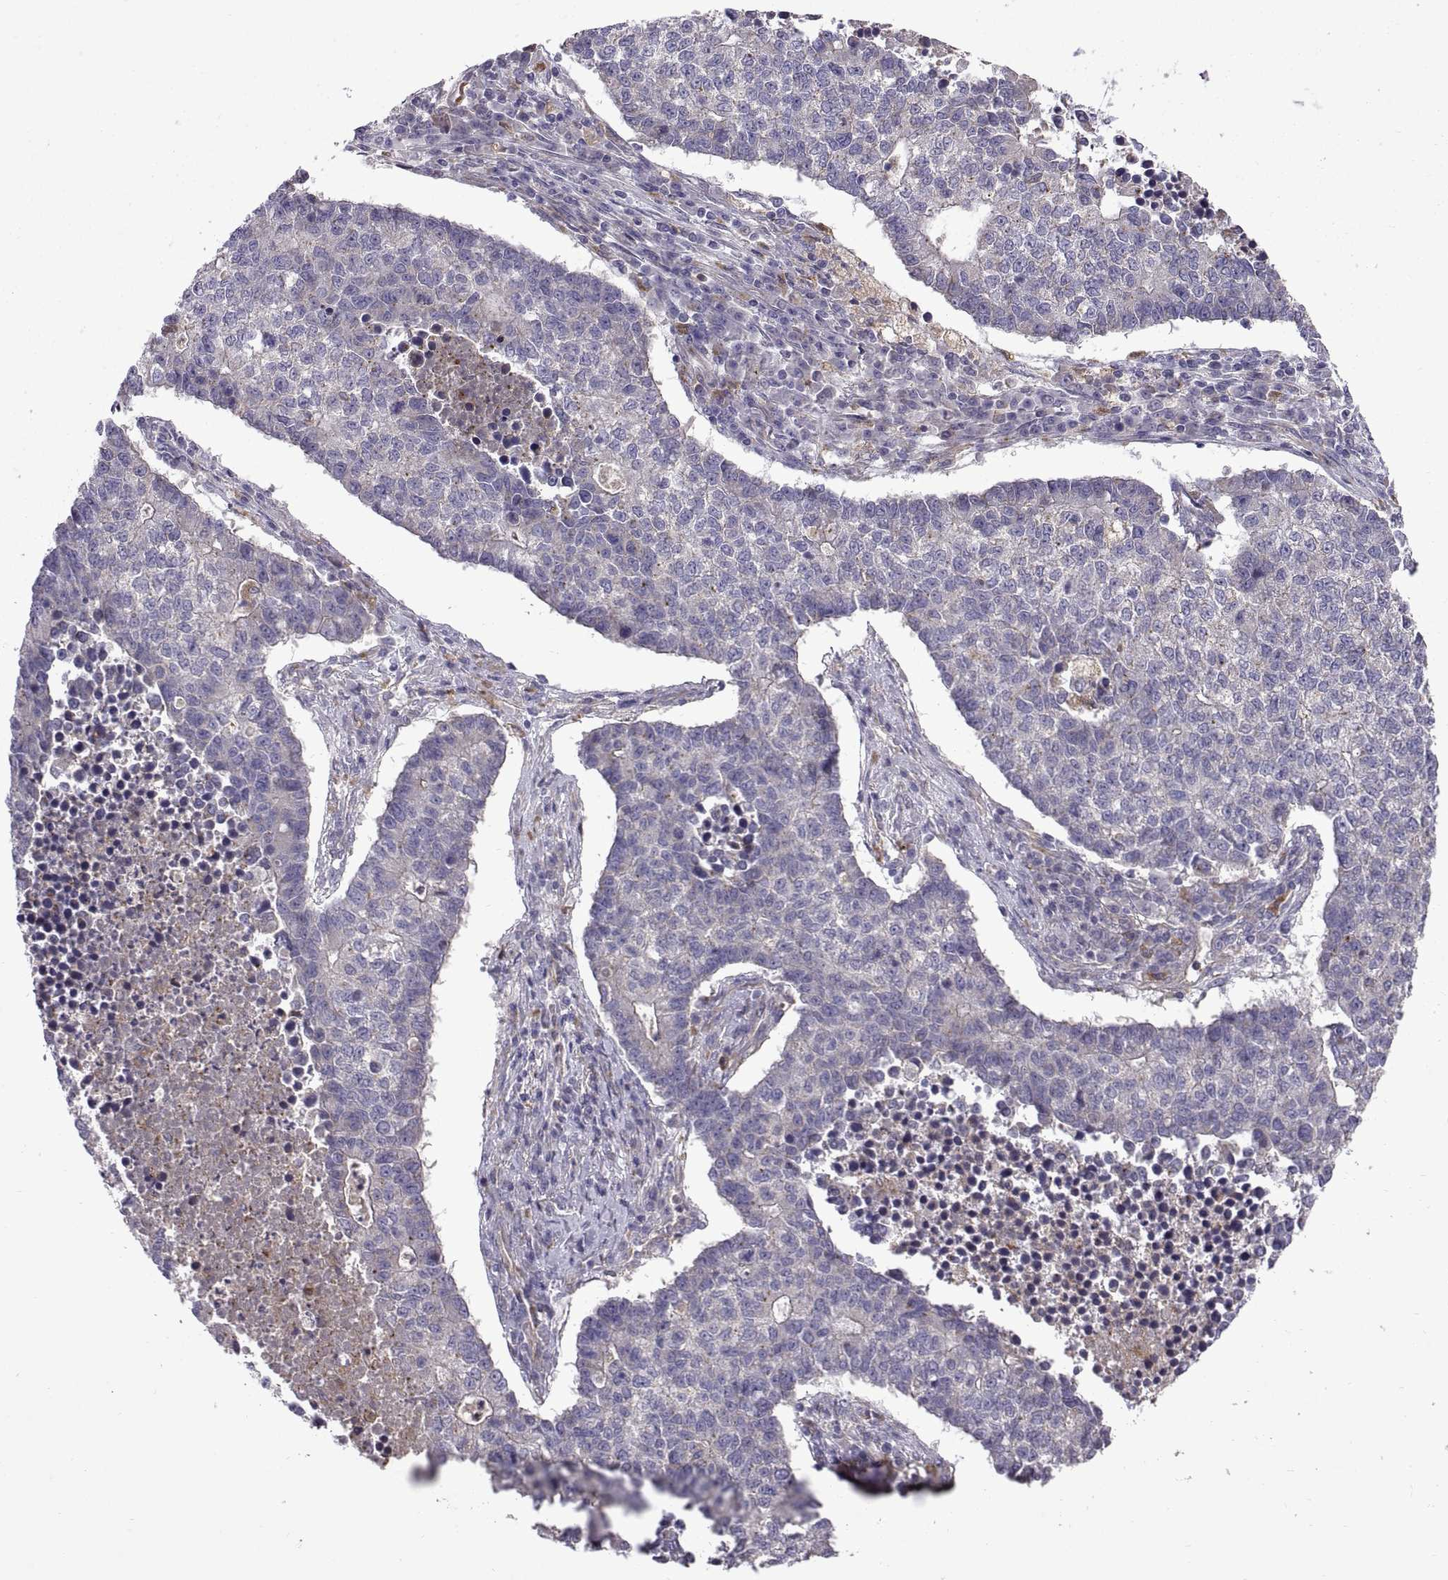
{"staining": {"intensity": "negative", "quantity": "none", "location": "none"}, "tissue": "lung cancer", "cell_type": "Tumor cells", "image_type": "cancer", "snomed": [{"axis": "morphology", "description": "Adenocarcinoma, NOS"}, {"axis": "topography", "description": "Lung"}], "caption": "Immunohistochemistry (IHC) photomicrograph of neoplastic tissue: human lung cancer stained with DAB (3,3'-diaminobenzidine) demonstrates no significant protein positivity in tumor cells.", "gene": "ARSL", "patient": {"sex": "male", "age": 57}}